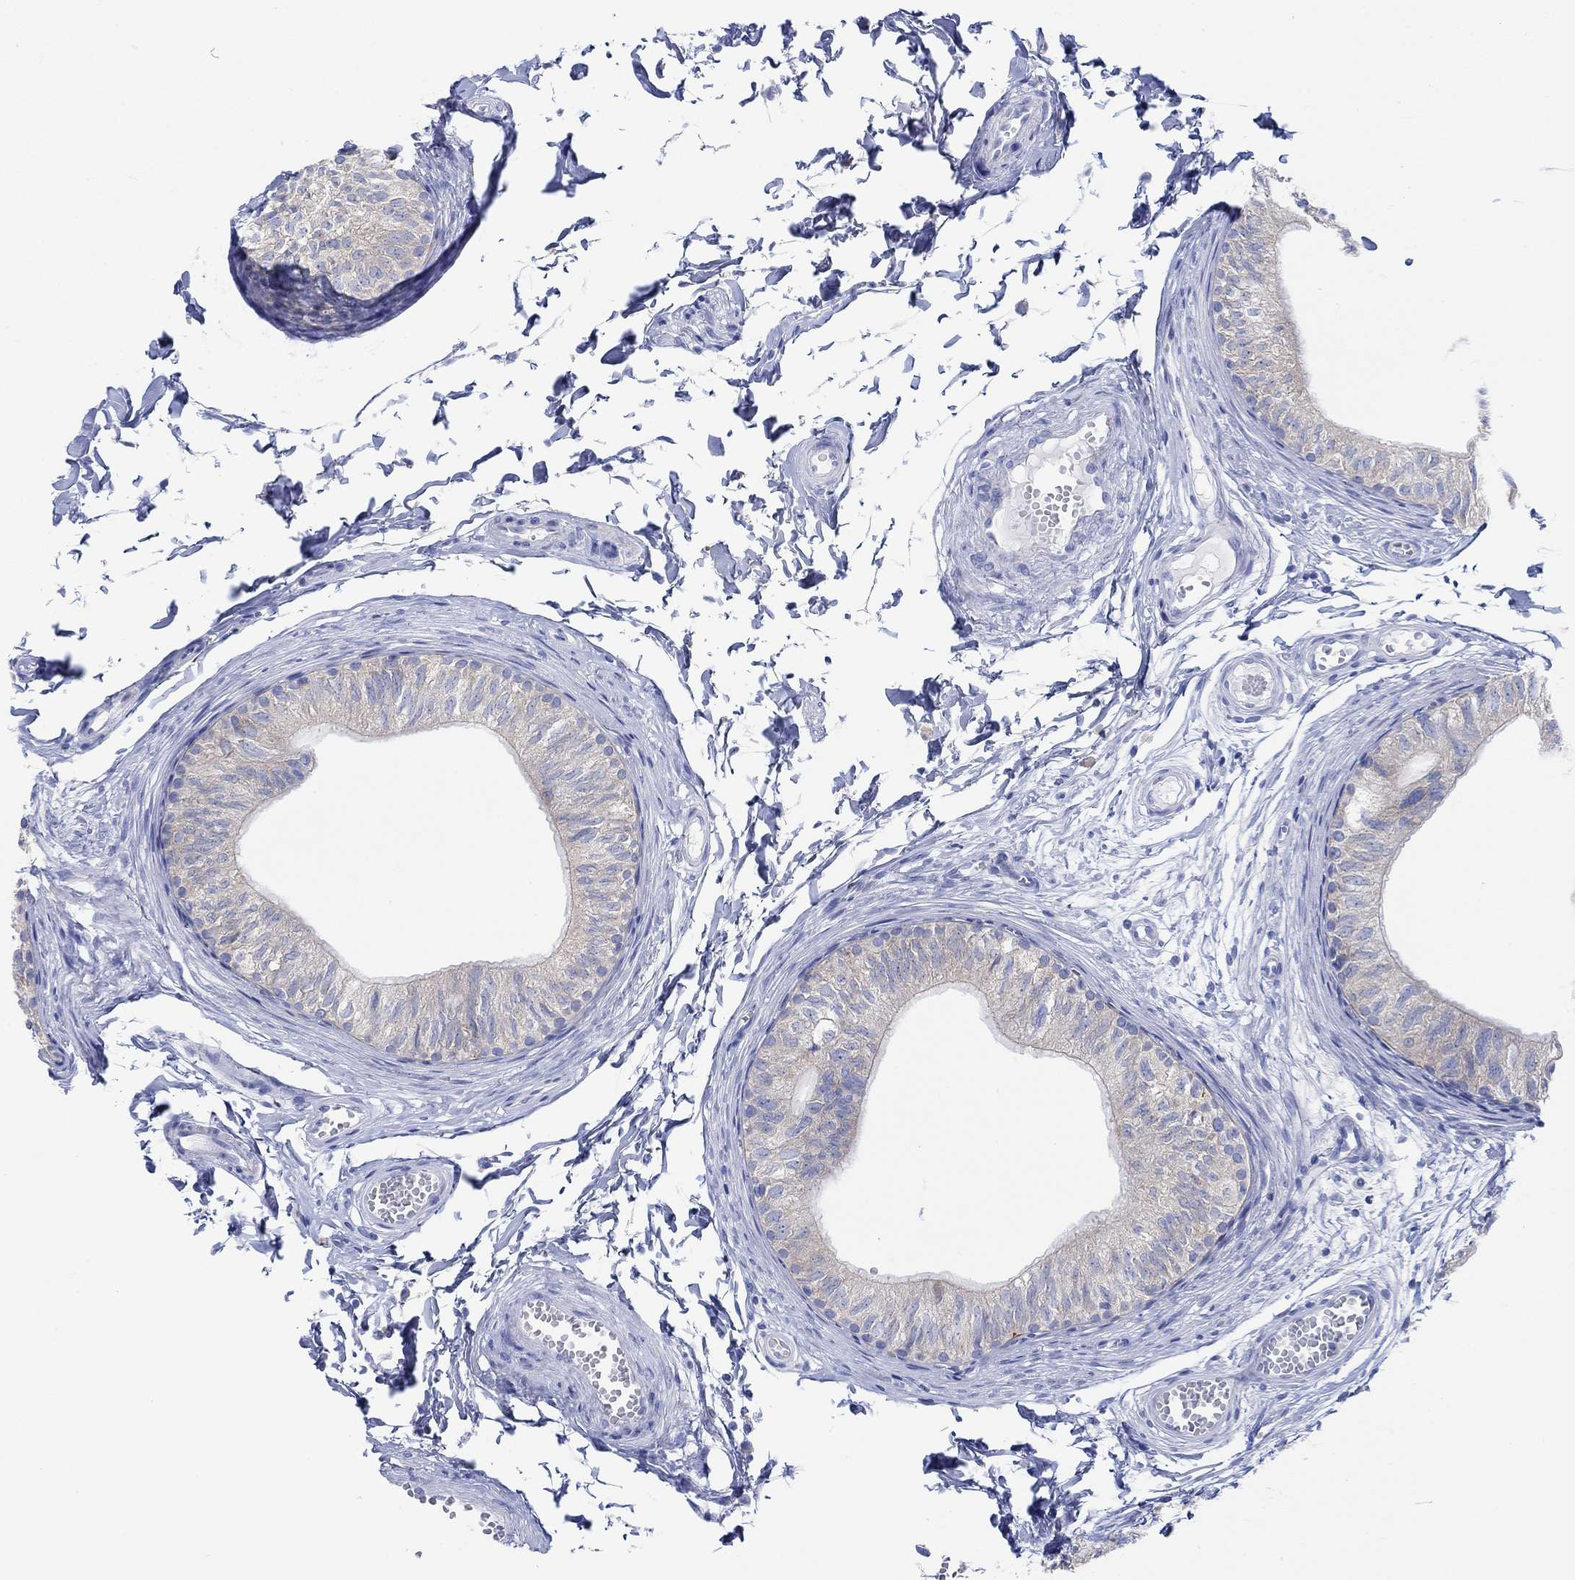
{"staining": {"intensity": "negative", "quantity": "none", "location": "none"}, "tissue": "epididymis", "cell_type": "Glandular cells", "image_type": "normal", "snomed": [{"axis": "morphology", "description": "Normal tissue, NOS"}, {"axis": "topography", "description": "Epididymis"}], "caption": "Immunohistochemistry (IHC) histopathology image of benign human epididymis stained for a protein (brown), which reveals no staining in glandular cells.", "gene": "REEP6", "patient": {"sex": "male", "age": 22}}